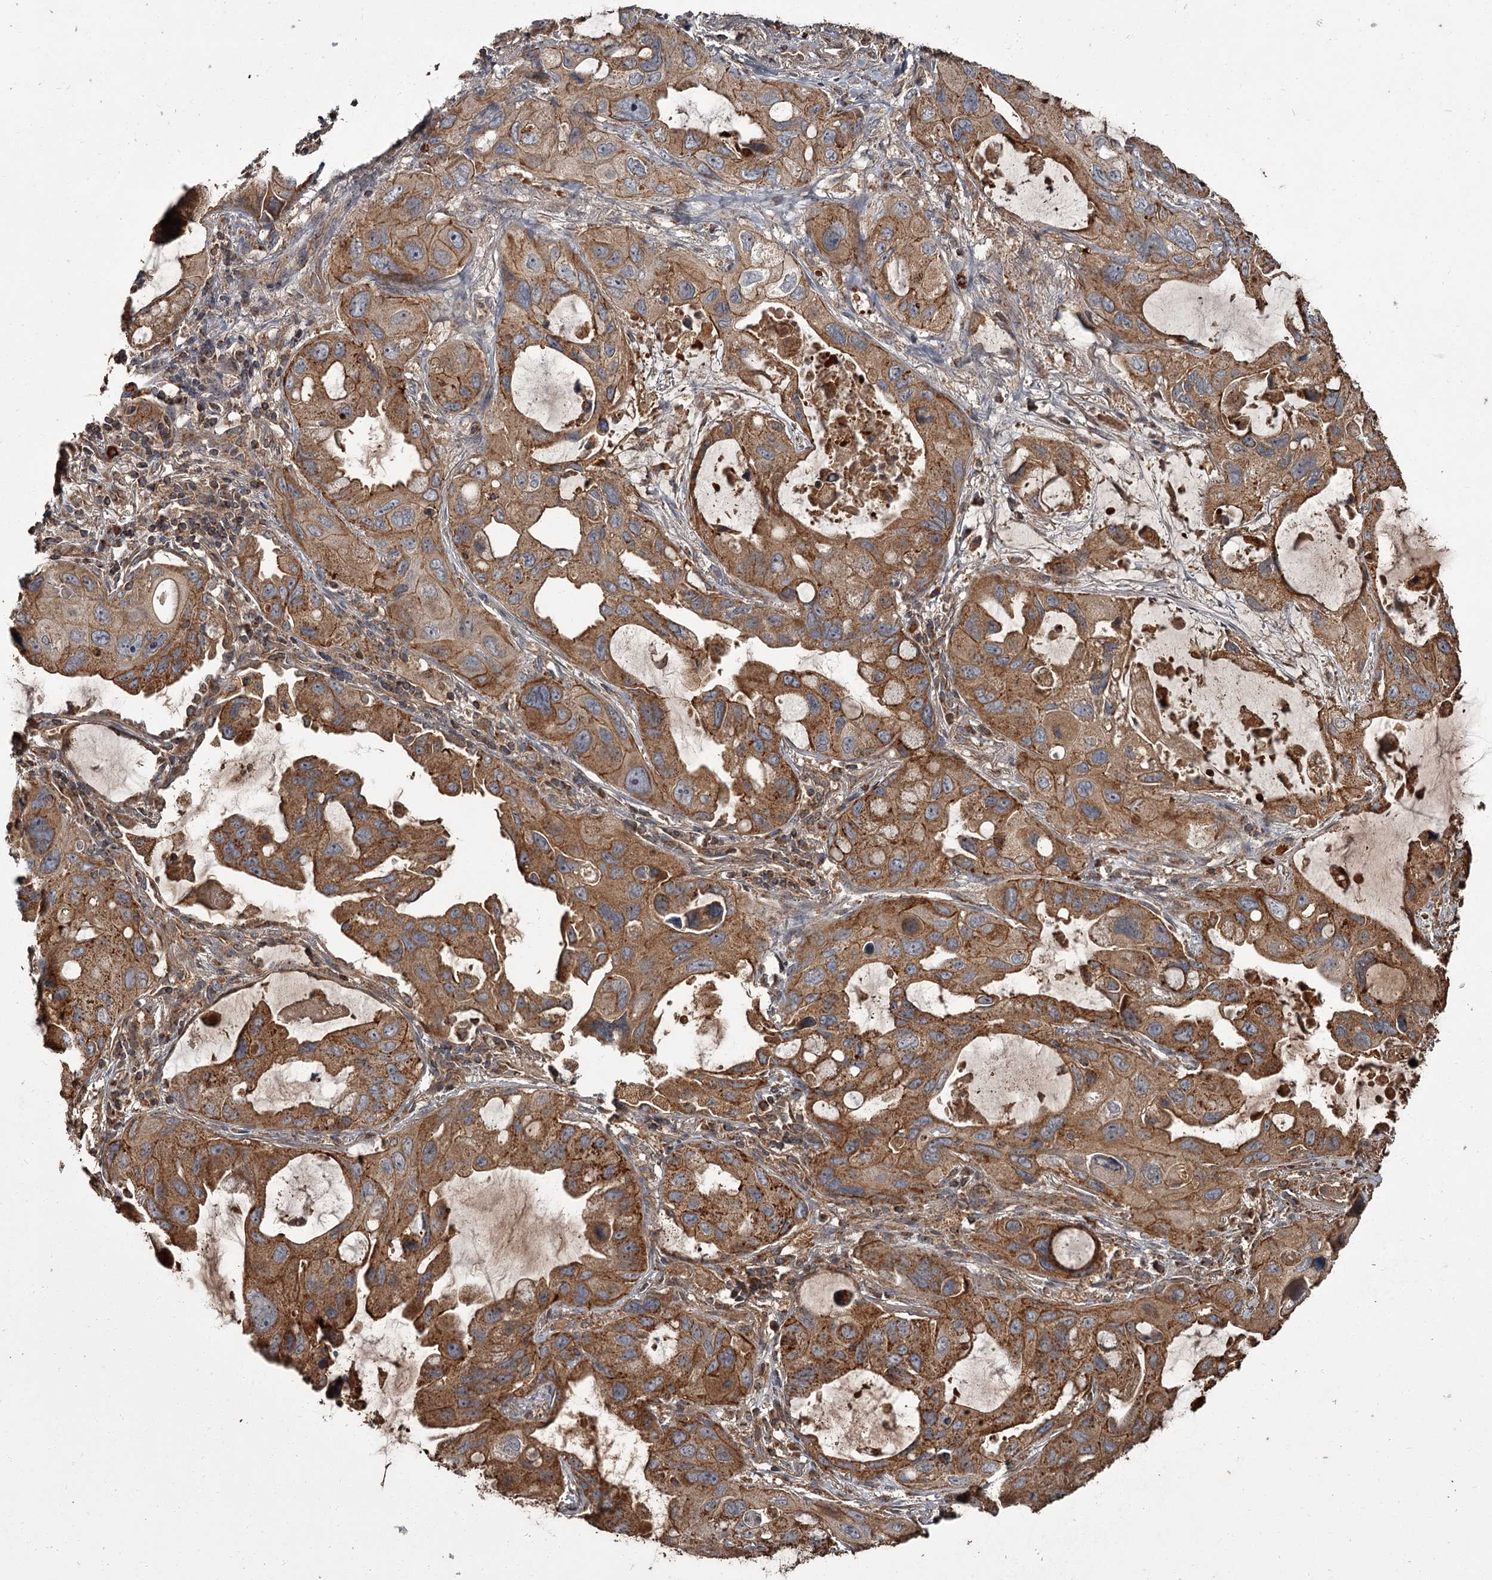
{"staining": {"intensity": "strong", "quantity": ">75%", "location": "cytoplasmic/membranous"}, "tissue": "lung cancer", "cell_type": "Tumor cells", "image_type": "cancer", "snomed": [{"axis": "morphology", "description": "Squamous cell carcinoma, NOS"}, {"axis": "topography", "description": "Lung"}], "caption": "A photomicrograph of human lung squamous cell carcinoma stained for a protein displays strong cytoplasmic/membranous brown staining in tumor cells.", "gene": "THAP9", "patient": {"sex": "female", "age": 73}}